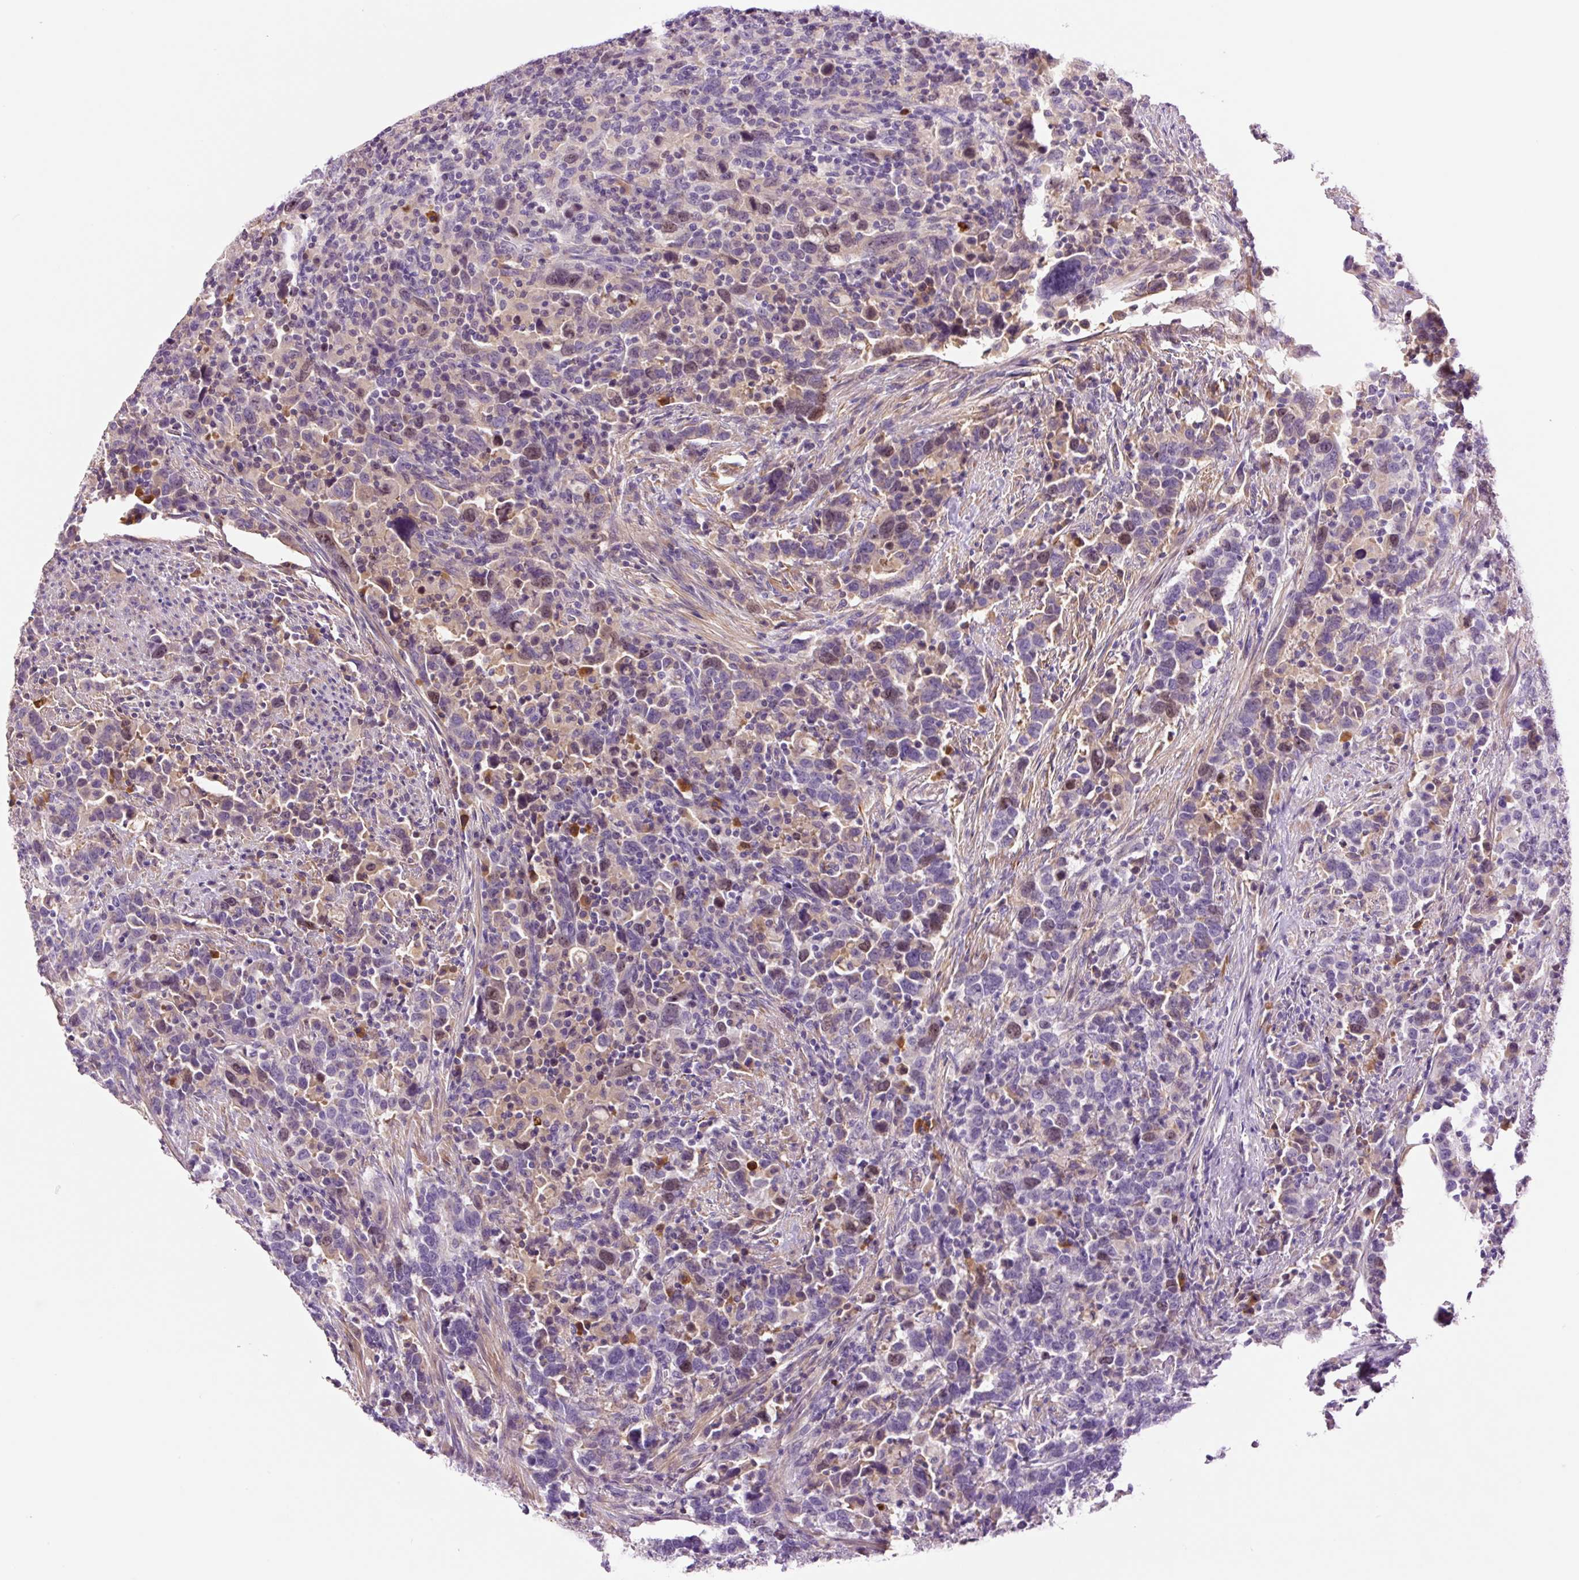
{"staining": {"intensity": "moderate", "quantity": "<25%", "location": "nuclear"}, "tissue": "urothelial cancer", "cell_type": "Tumor cells", "image_type": "cancer", "snomed": [{"axis": "morphology", "description": "Urothelial carcinoma, High grade"}, {"axis": "topography", "description": "Urinary bladder"}], "caption": "Urothelial cancer stained with DAB (3,3'-diaminobenzidine) immunohistochemistry (IHC) reveals low levels of moderate nuclear staining in about <25% of tumor cells.", "gene": "DPPA4", "patient": {"sex": "male", "age": 61}}